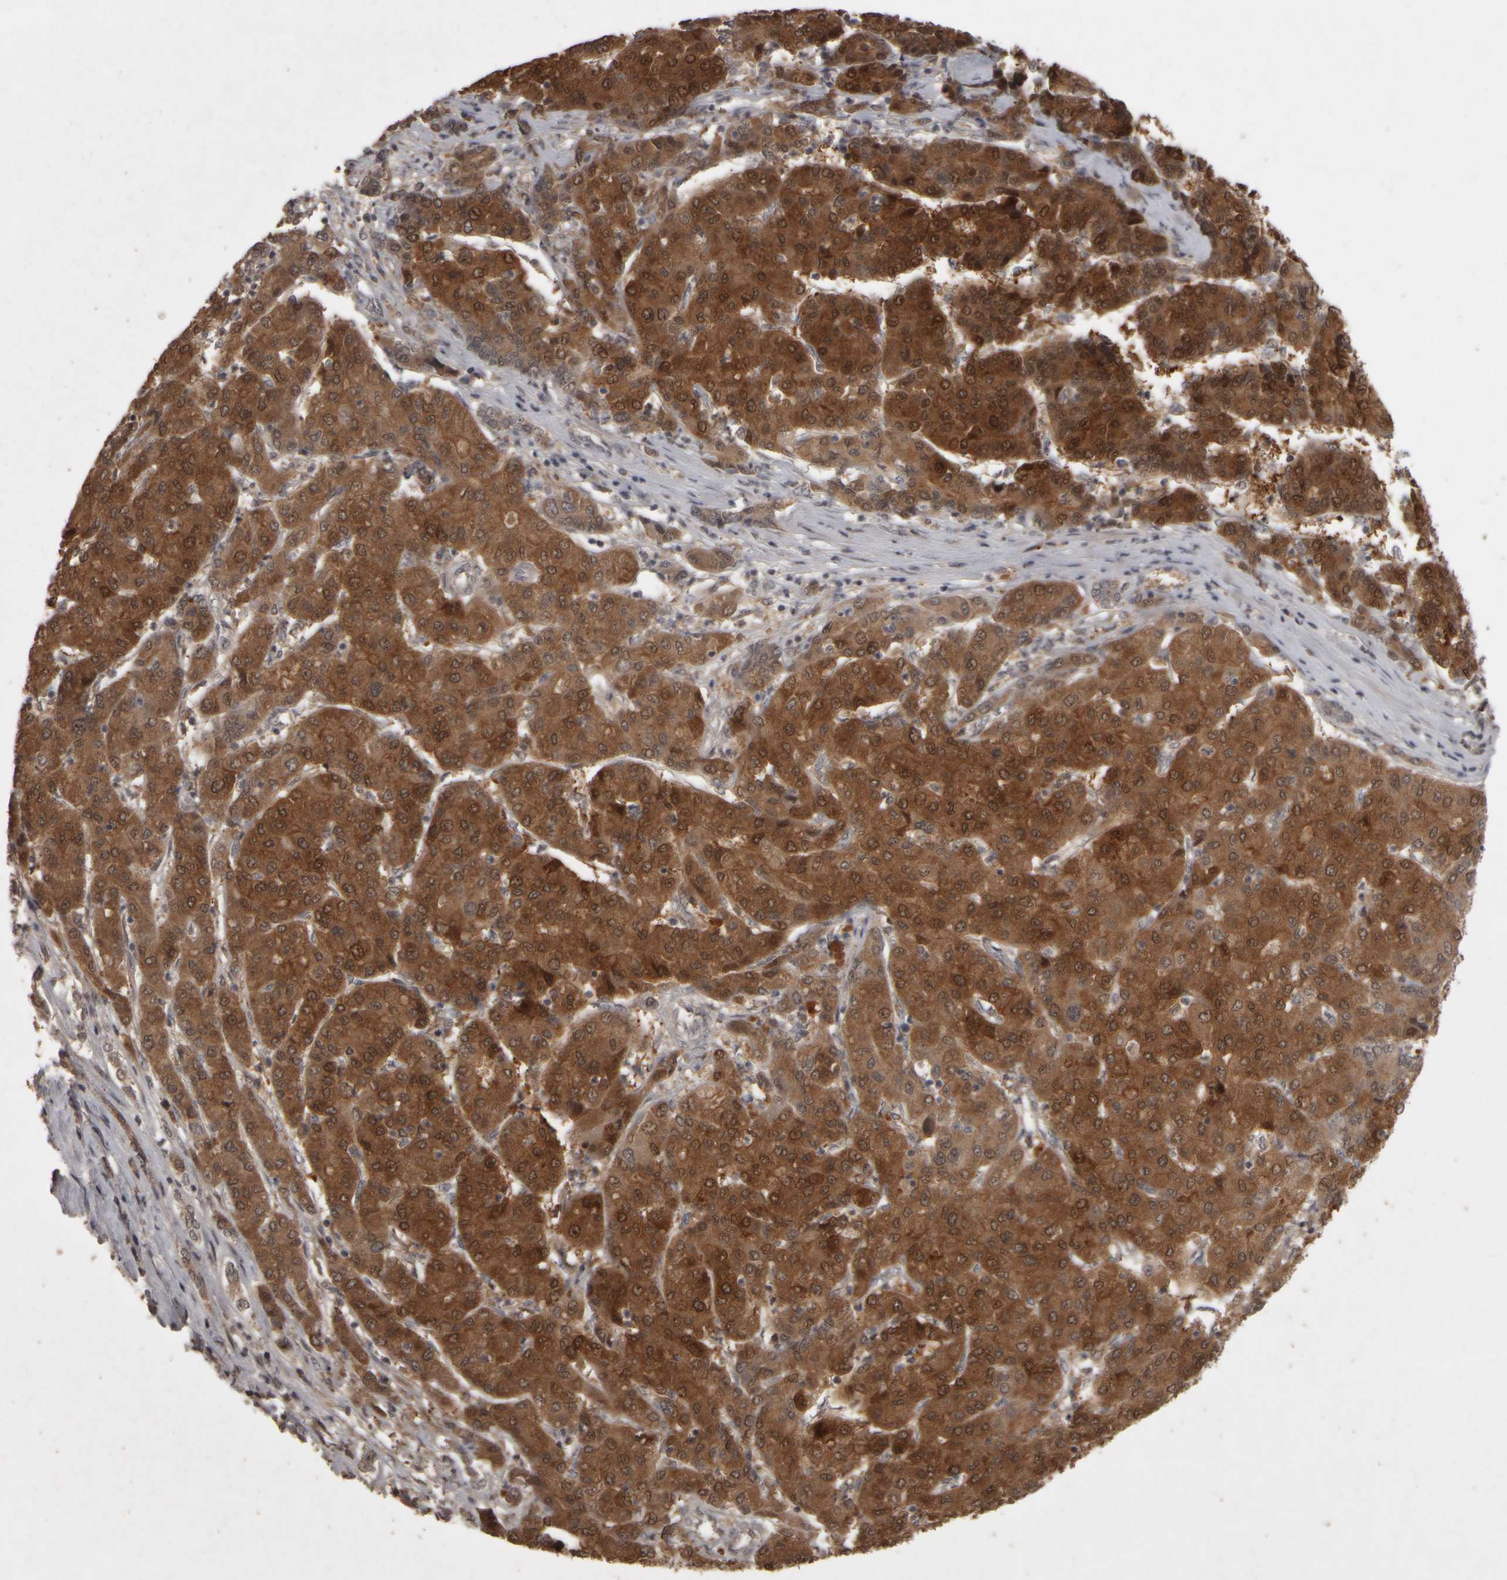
{"staining": {"intensity": "strong", "quantity": ">75%", "location": "cytoplasmic/membranous,nuclear"}, "tissue": "liver cancer", "cell_type": "Tumor cells", "image_type": "cancer", "snomed": [{"axis": "morphology", "description": "Carcinoma, Hepatocellular, NOS"}, {"axis": "topography", "description": "Liver"}], "caption": "Protein staining of liver cancer tissue displays strong cytoplasmic/membranous and nuclear positivity in approximately >75% of tumor cells.", "gene": "ACO1", "patient": {"sex": "male", "age": 65}}